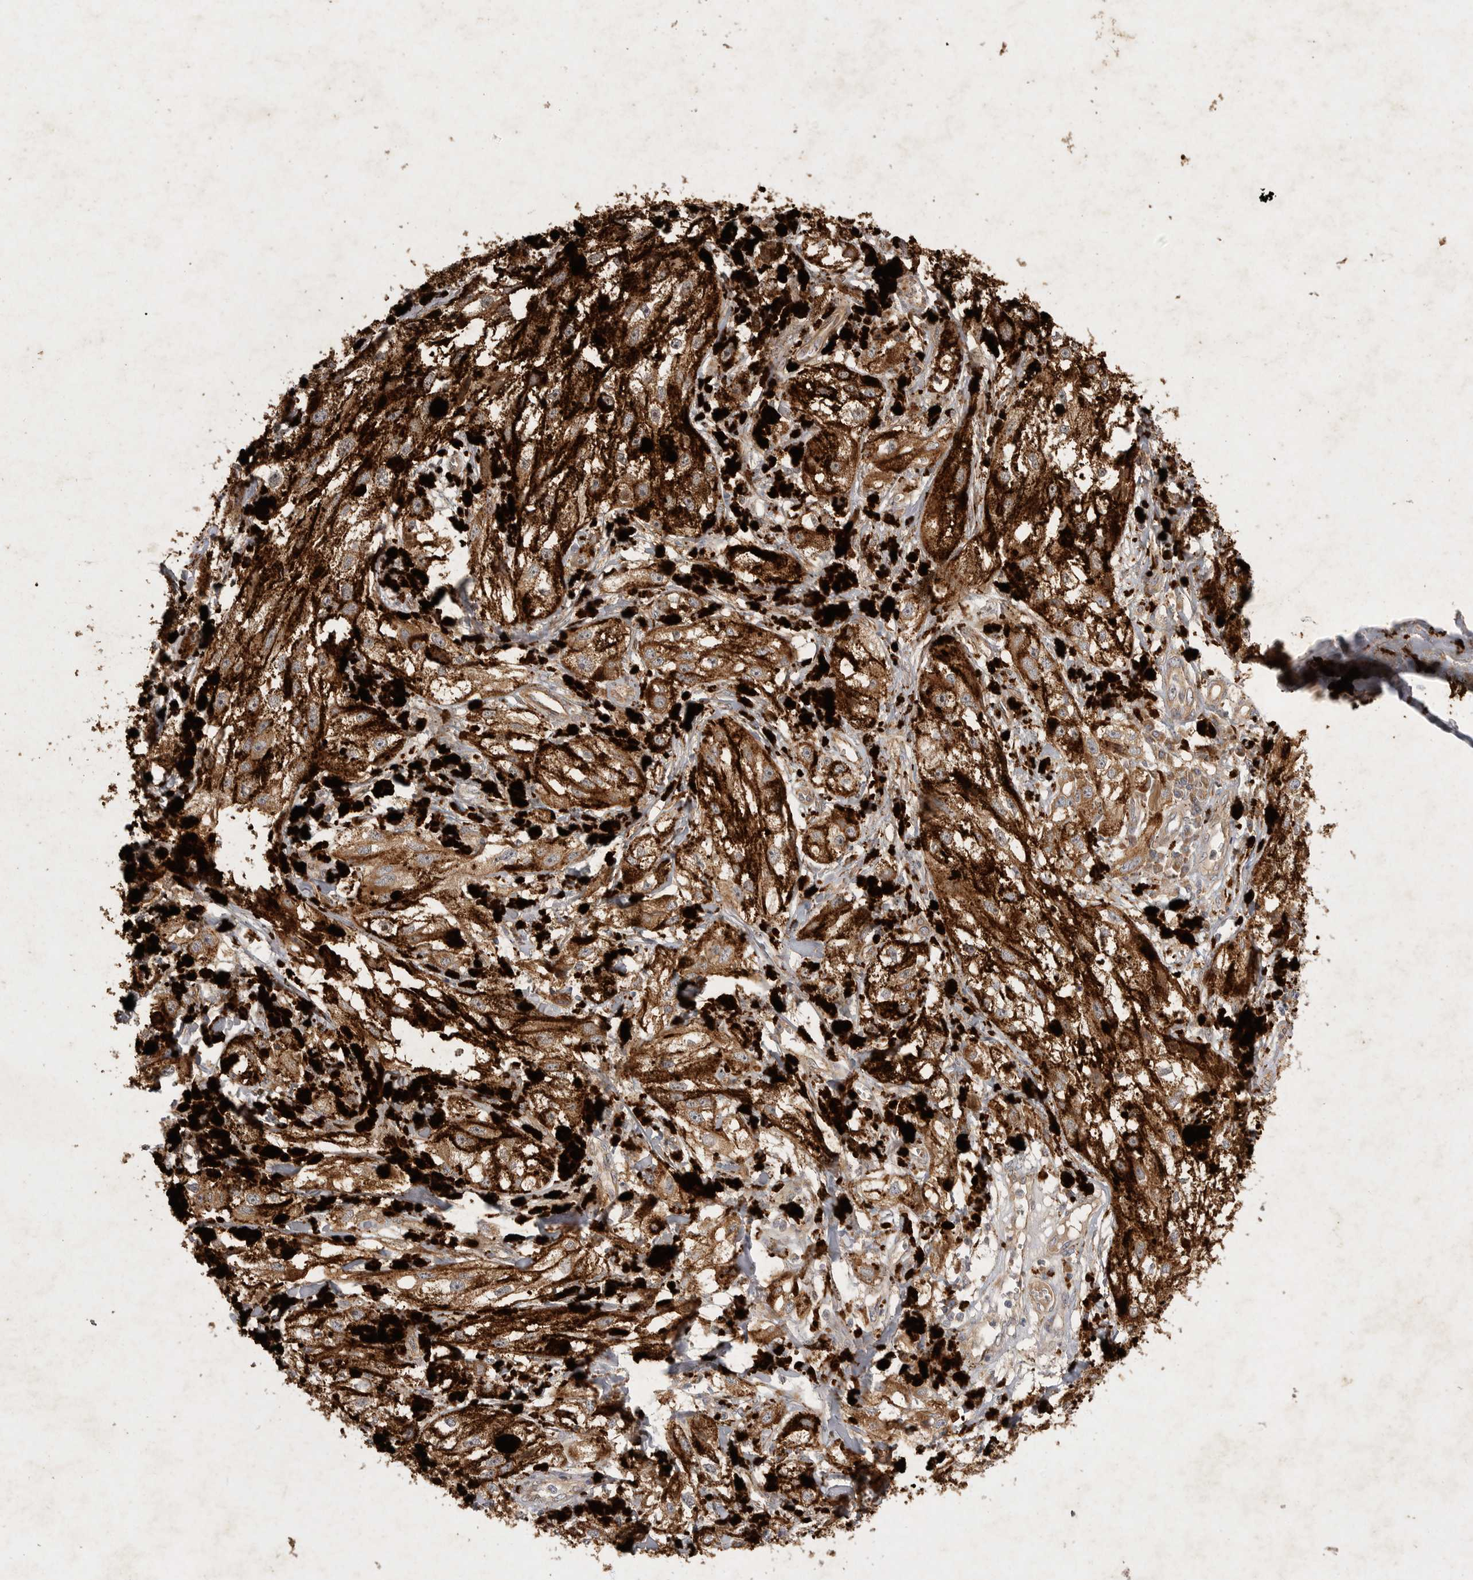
{"staining": {"intensity": "moderate", "quantity": ">75%", "location": "cytoplasmic/membranous"}, "tissue": "melanoma", "cell_type": "Tumor cells", "image_type": "cancer", "snomed": [{"axis": "morphology", "description": "Malignant melanoma, NOS"}, {"axis": "topography", "description": "Skin"}], "caption": "An image showing moderate cytoplasmic/membranous staining in about >75% of tumor cells in malignant melanoma, as visualized by brown immunohistochemical staining.", "gene": "MRPL41", "patient": {"sex": "male", "age": 88}}